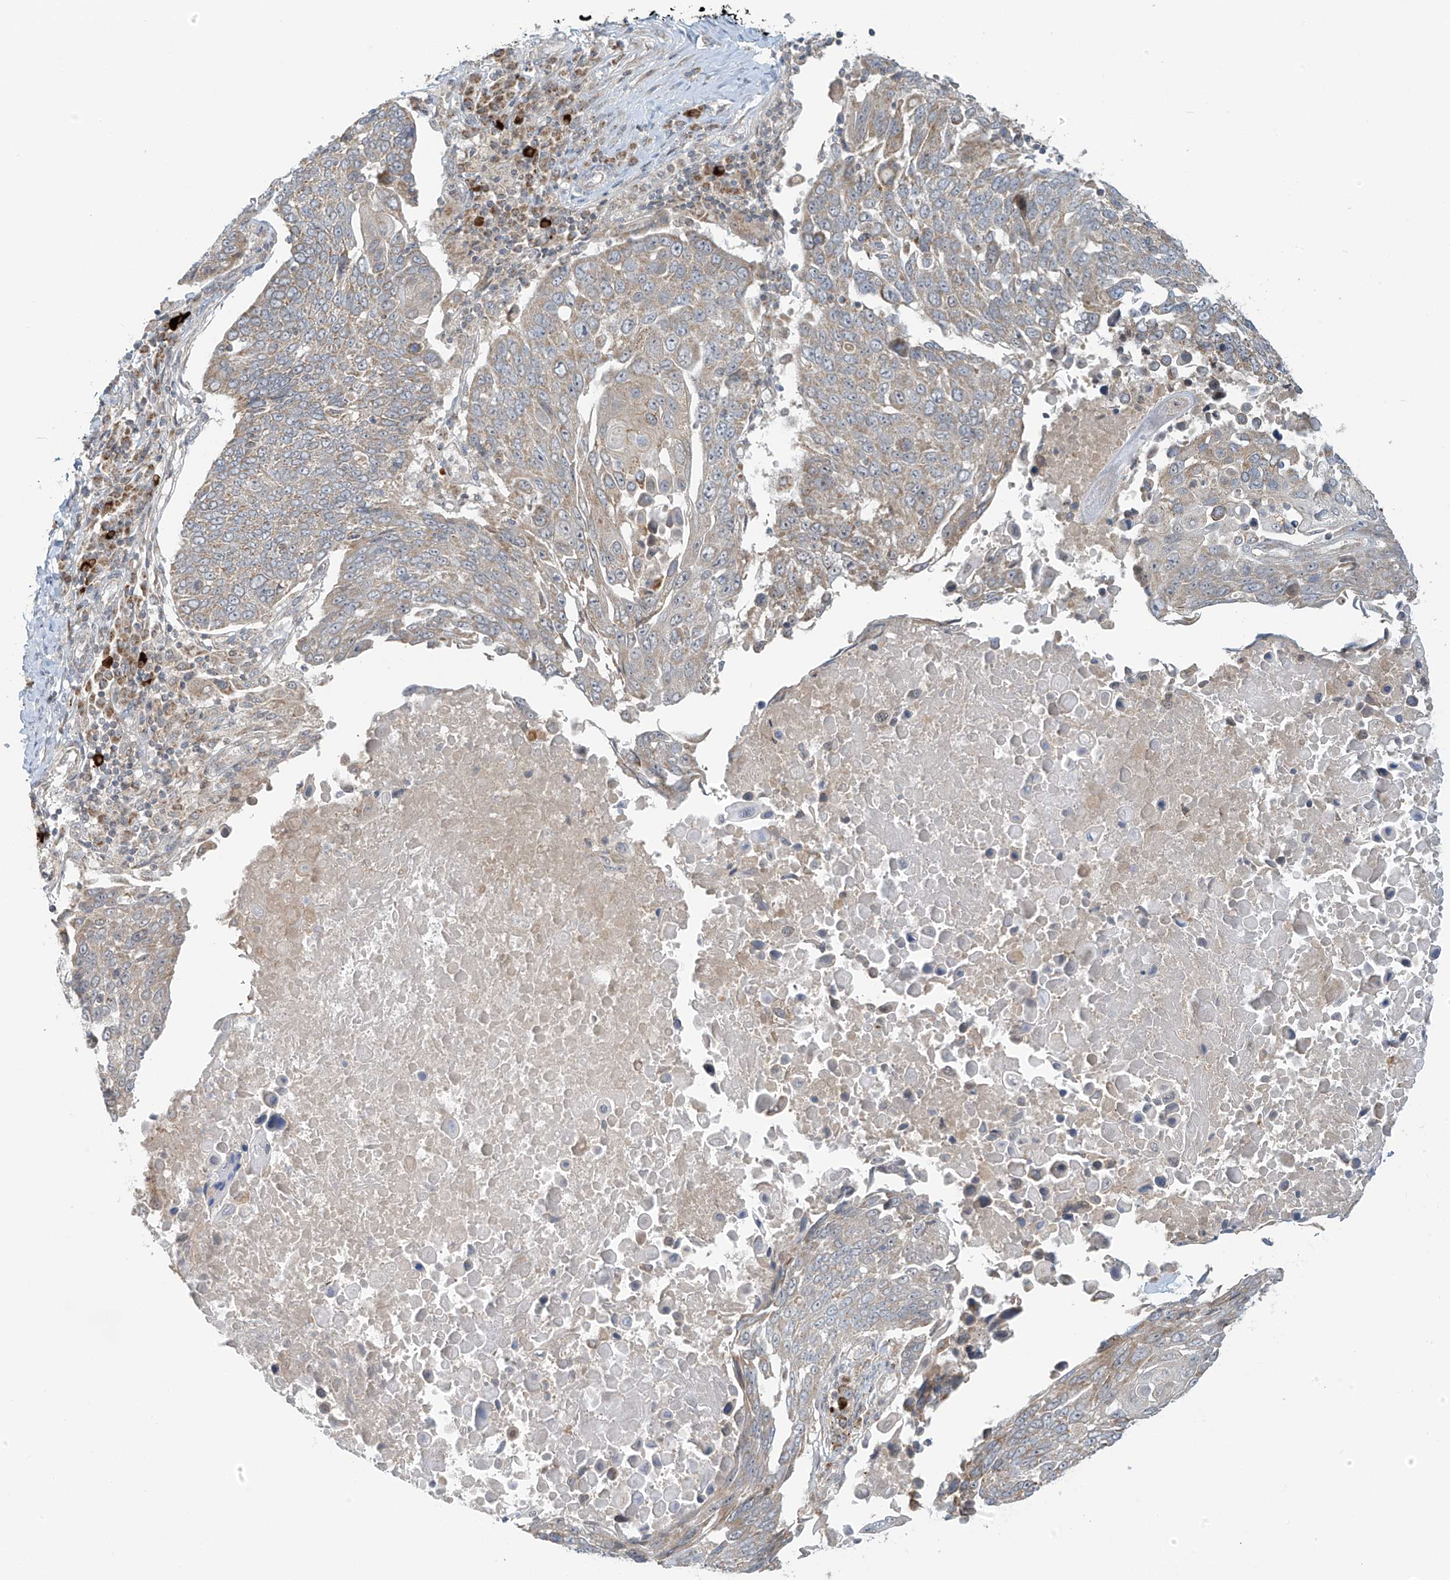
{"staining": {"intensity": "negative", "quantity": "none", "location": "none"}, "tissue": "lung cancer", "cell_type": "Tumor cells", "image_type": "cancer", "snomed": [{"axis": "morphology", "description": "Squamous cell carcinoma, NOS"}, {"axis": "topography", "description": "Lung"}], "caption": "The immunohistochemistry histopathology image has no significant positivity in tumor cells of lung cancer tissue.", "gene": "HDDC2", "patient": {"sex": "male", "age": 66}}